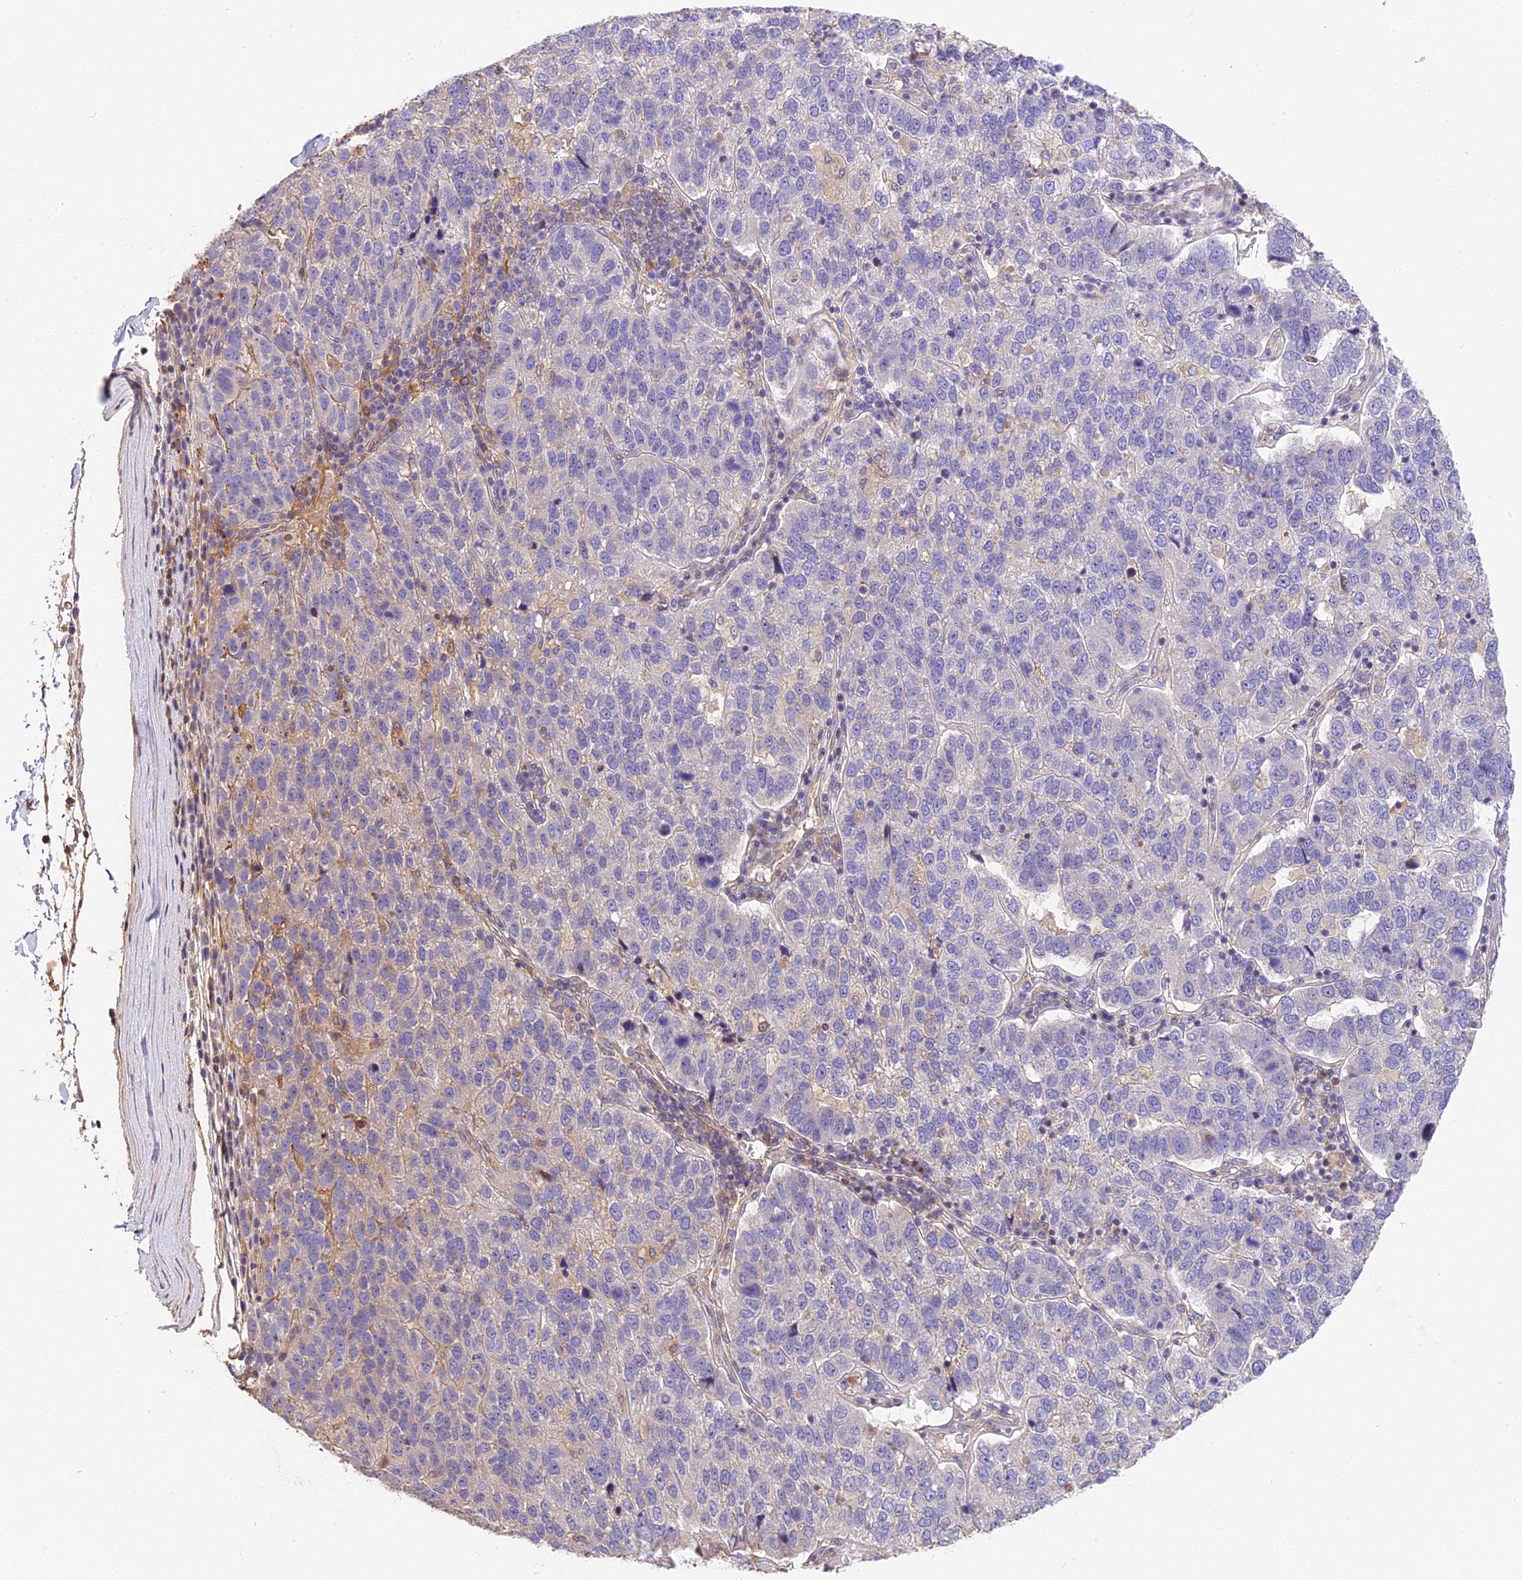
{"staining": {"intensity": "negative", "quantity": "none", "location": "none"}, "tissue": "pancreatic cancer", "cell_type": "Tumor cells", "image_type": "cancer", "snomed": [{"axis": "morphology", "description": "Adenocarcinoma, NOS"}, {"axis": "topography", "description": "Pancreas"}], "caption": "Pancreatic adenocarcinoma stained for a protein using immunohistochemistry (IHC) shows no staining tumor cells.", "gene": "ARHGAP17", "patient": {"sex": "female", "age": 61}}